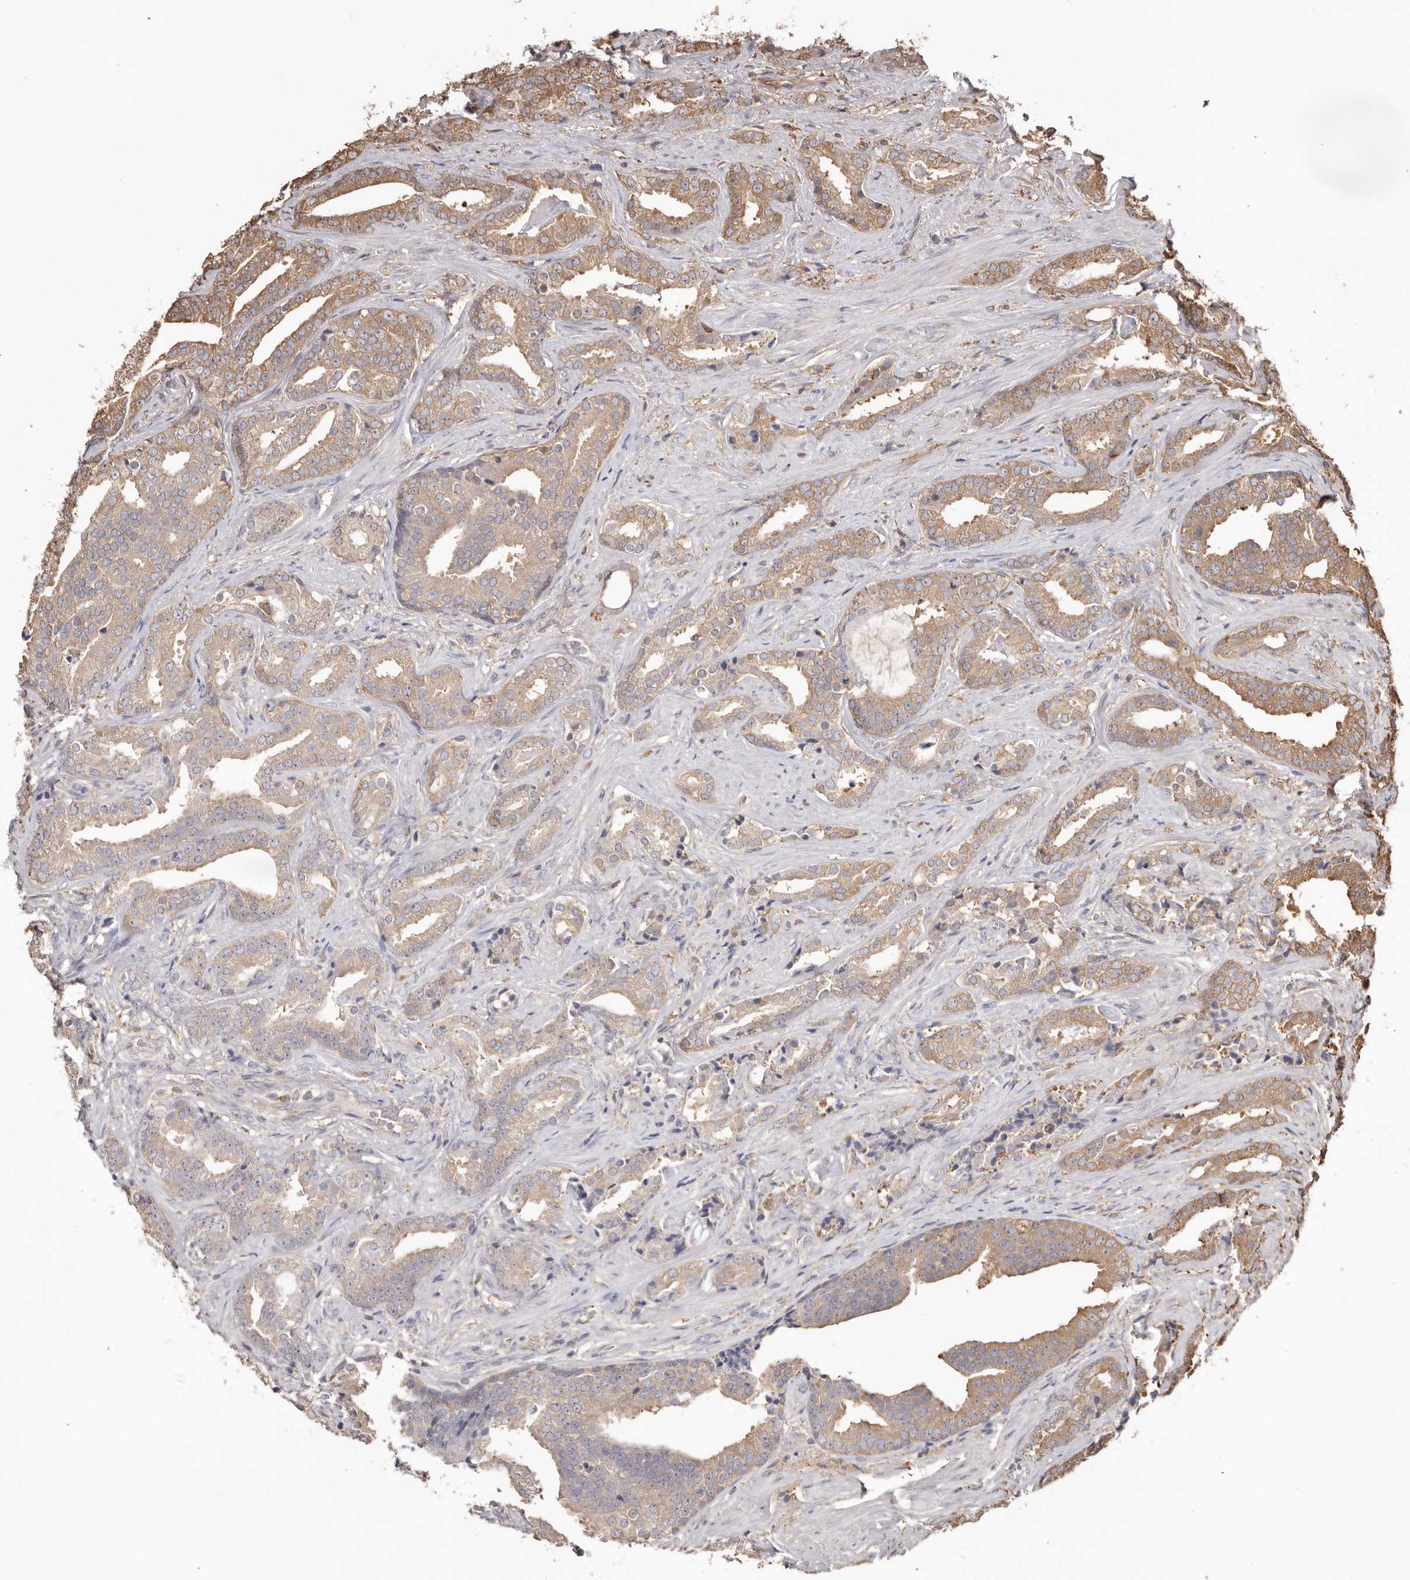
{"staining": {"intensity": "moderate", "quantity": "25%-75%", "location": "cytoplasmic/membranous"}, "tissue": "prostate cancer", "cell_type": "Tumor cells", "image_type": "cancer", "snomed": [{"axis": "morphology", "description": "Adenocarcinoma, Low grade"}, {"axis": "topography", "description": "Prostate"}], "caption": "Approximately 25%-75% of tumor cells in human prostate adenocarcinoma (low-grade) show moderate cytoplasmic/membranous protein expression as visualized by brown immunohistochemical staining.", "gene": "PKM", "patient": {"sex": "male", "age": 67}}